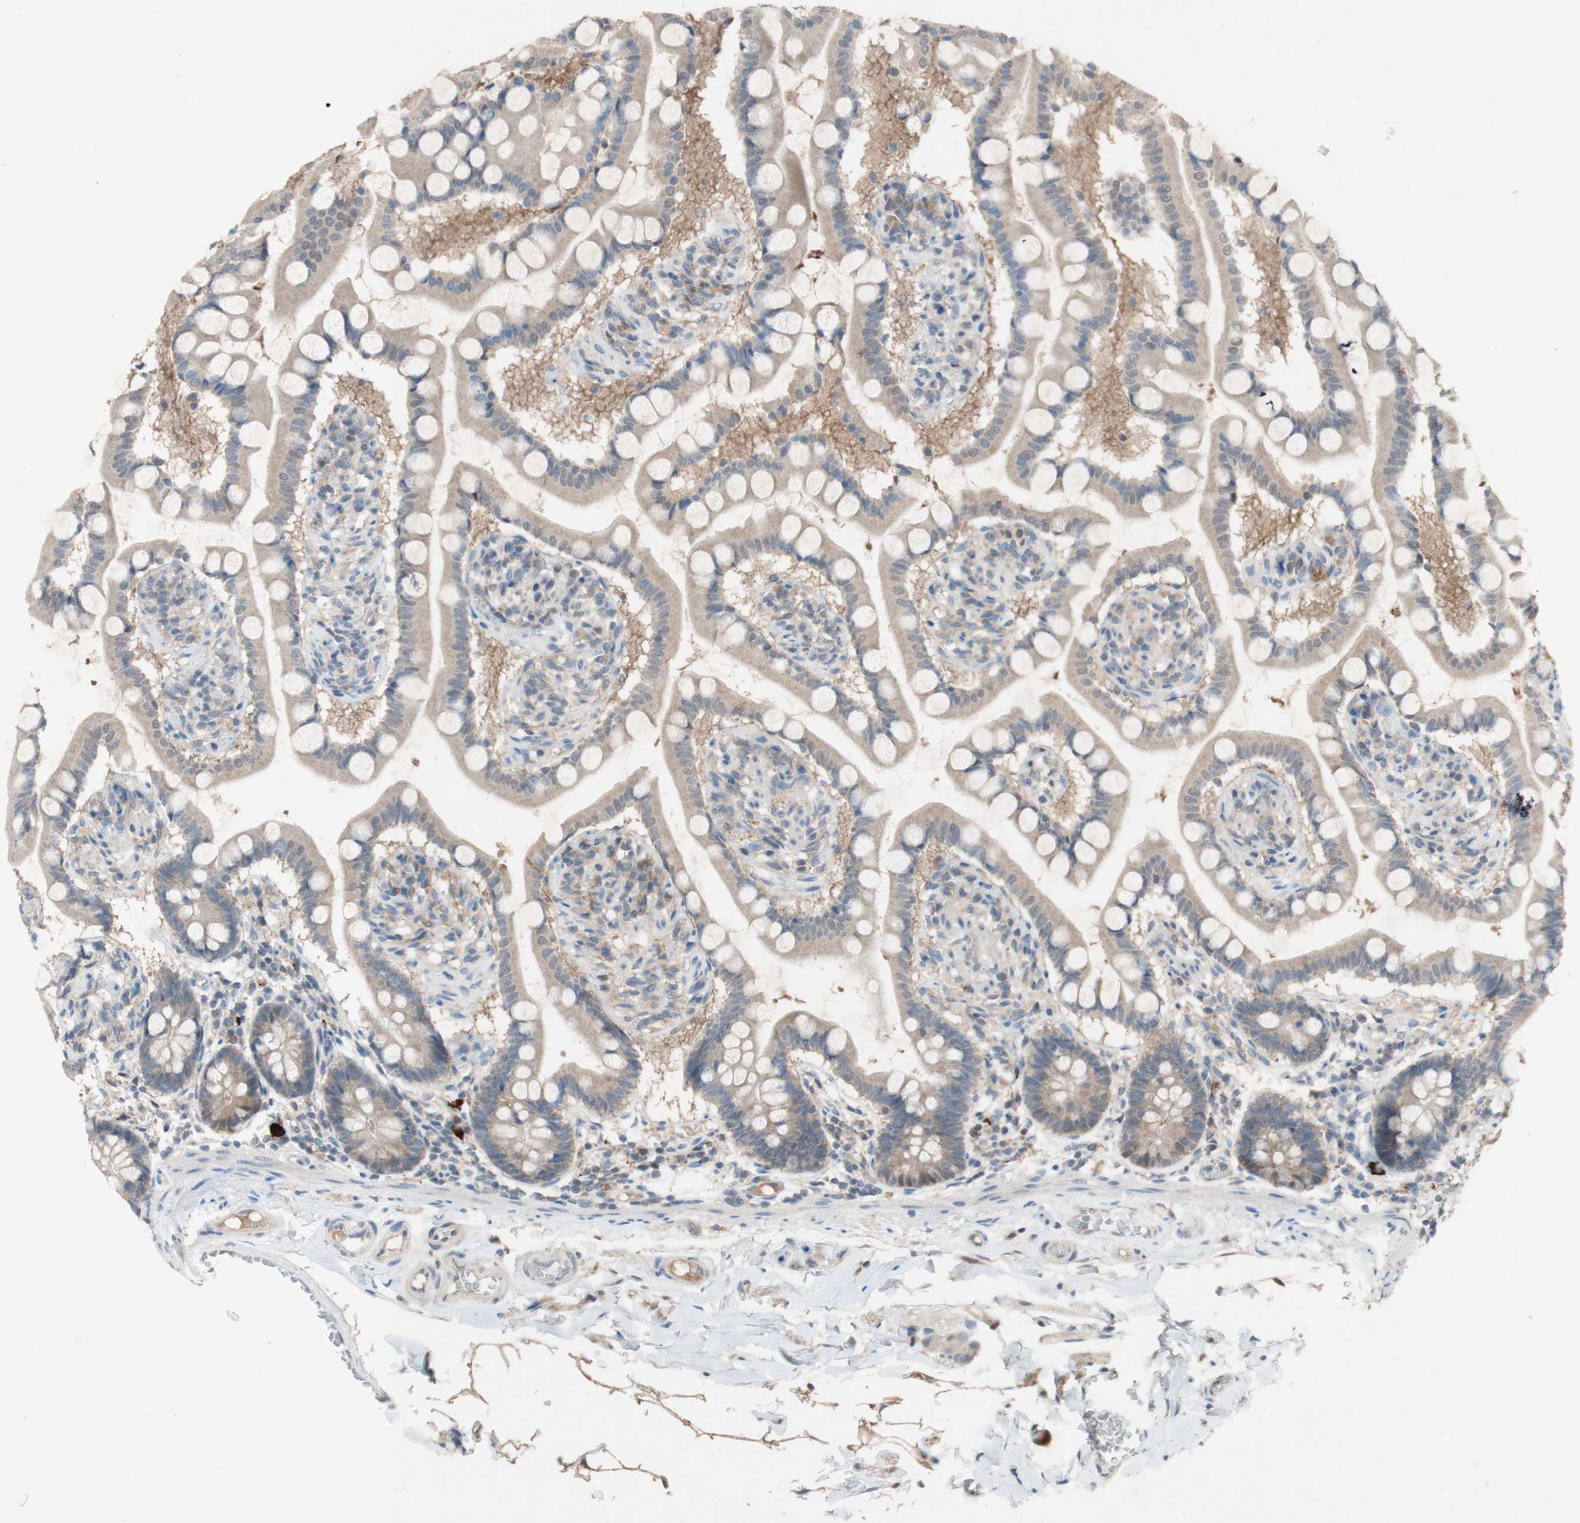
{"staining": {"intensity": "weak", "quantity": ">75%", "location": "cytoplasmic/membranous"}, "tissue": "small intestine", "cell_type": "Glandular cells", "image_type": "normal", "snomed": [{"axis": "morphology", "description": "Normal tissue, NOS"}, {"axis": "topography", "description": "Small intestine"}], "caption": "Human small intestine stained with a brown dye exhibits weak cytoplasmic/membranous positive positivity in about >75% of glandular cells.", "gene": "PEX2", "patient": {"sex": "male", "age": 41}}